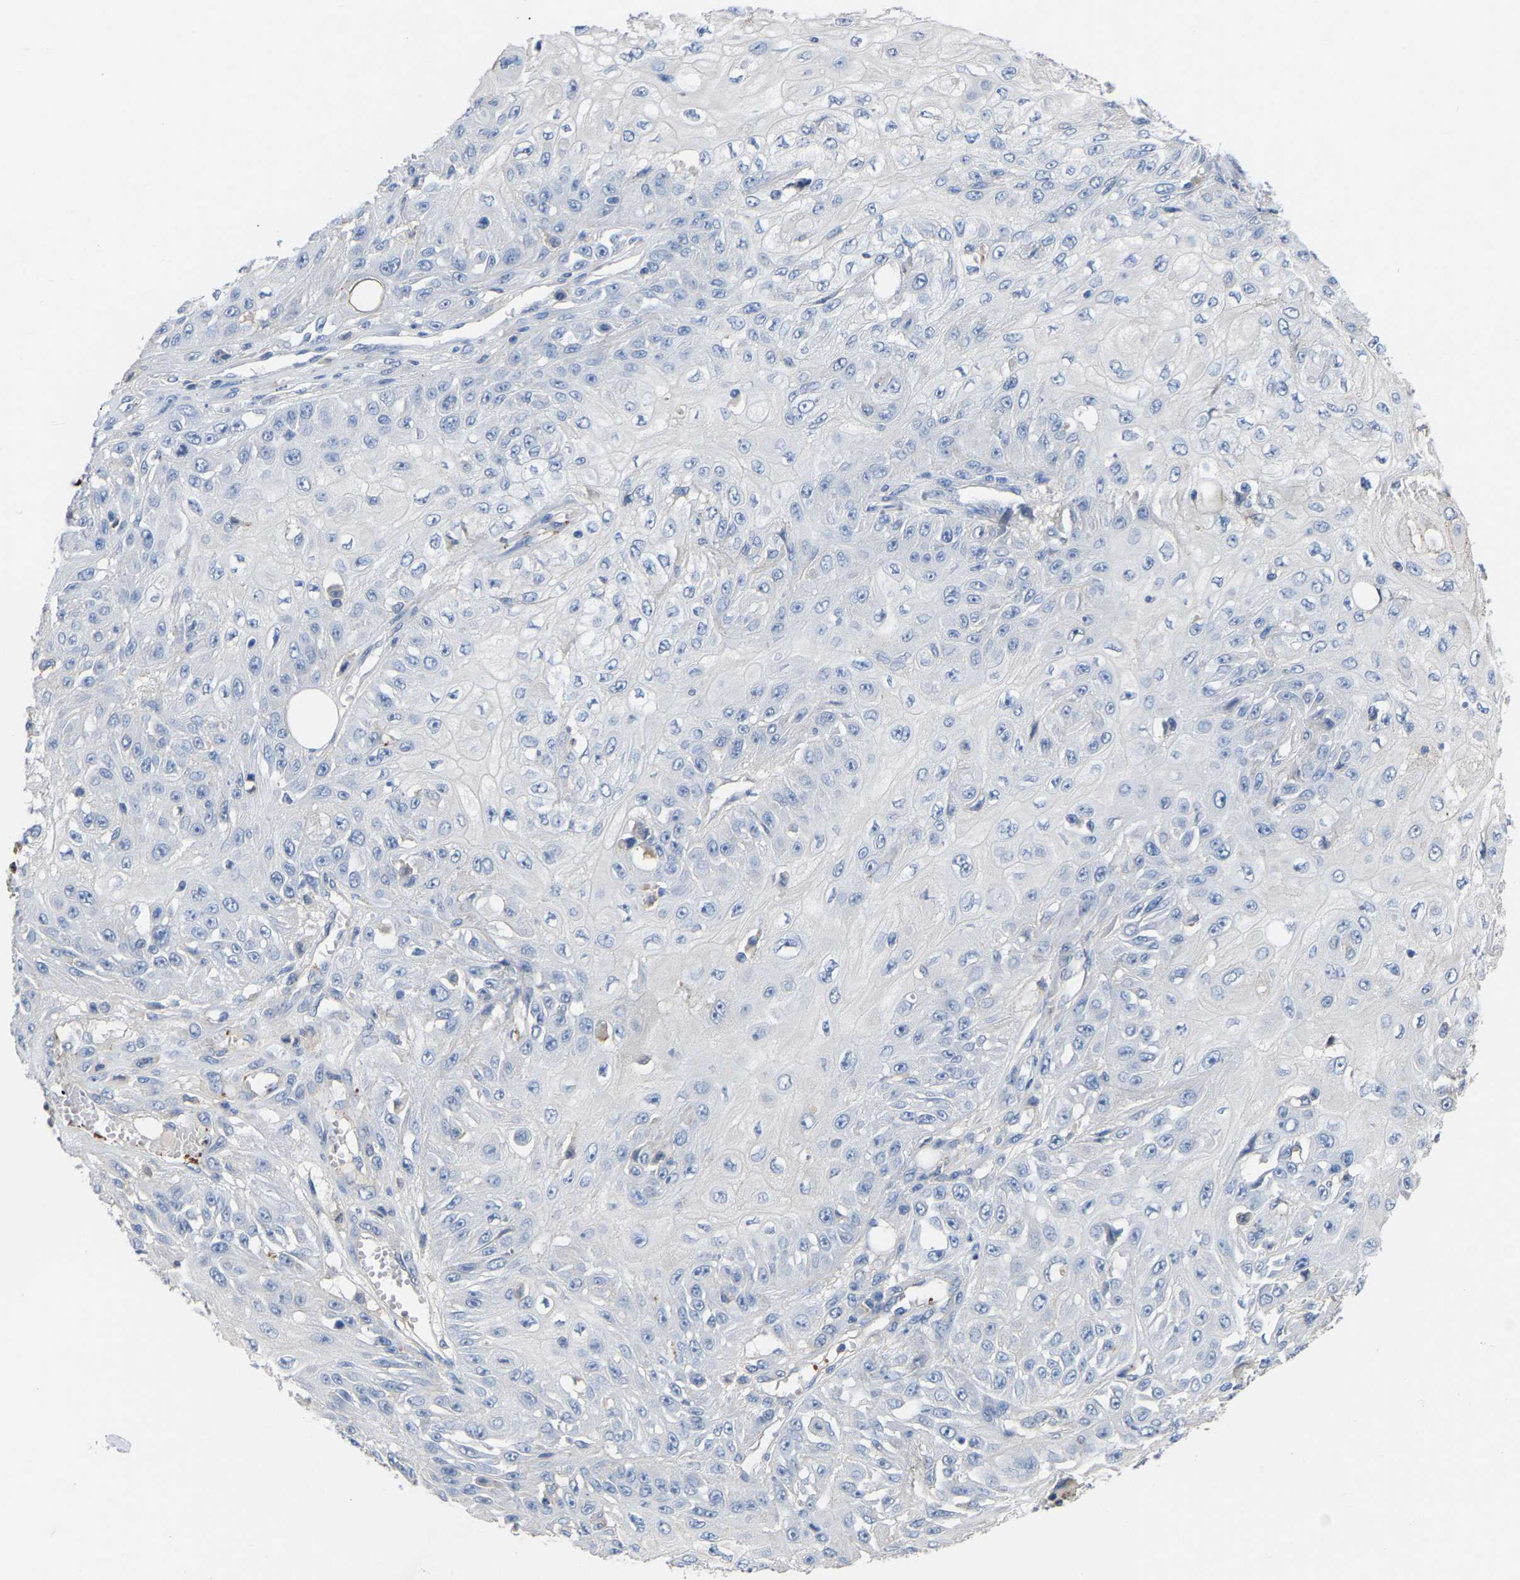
{"staining": {"intensity": "negative", "quantity": "none", "location": "none"}, "tissue": "skin cancer", "cell_type": "Tumor cells", "image_type": "cancer", "snomed": [{"axis": "morphology", "description": "Squamous cell carcinoma, NOS"}, {"axis": "morphology", "description": "Squamous cell carcinoma, metastatic, NOS"}, {"axis": "topography", "description": "Skin"}, {"axis": "topography", "description": "Lymph node"}], "caption": "IHC histopathology image of human metastatic squamous cell carcinoma (skin) stained for a protein (brown), which reveals no staining in tumor cells.", "gene": "ZNF449", "patient": {"sex": "male", "age": 75}}